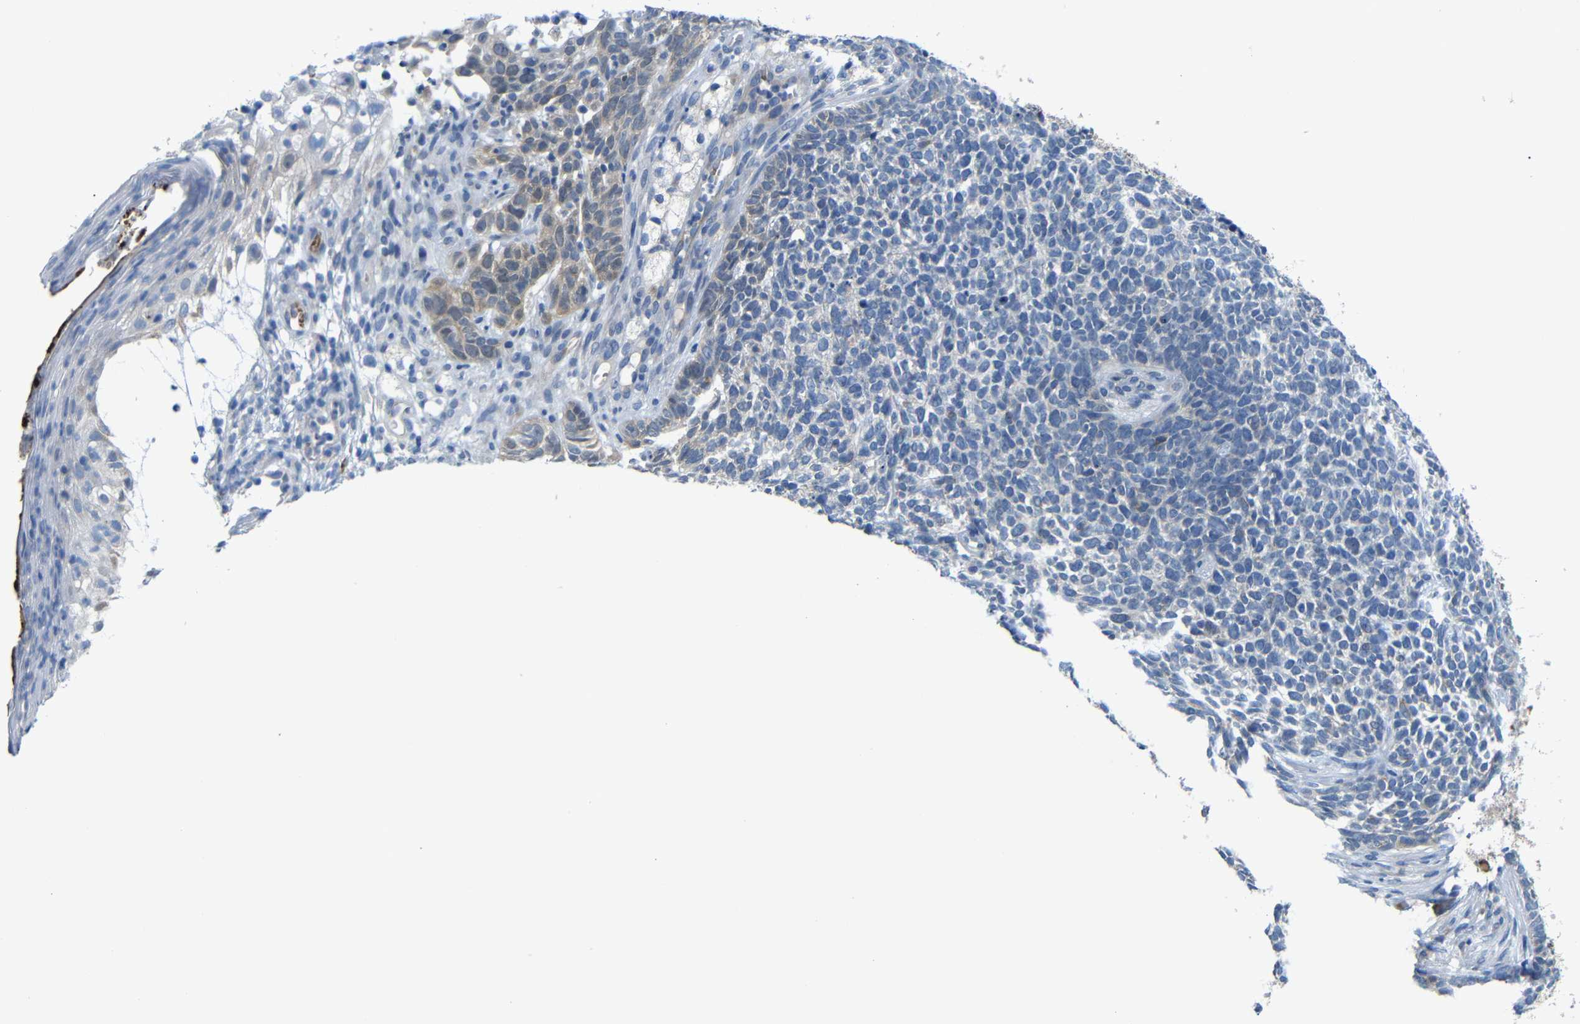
{"staining": {"intensity": "weak", "quantity": ">75%", "location": "cytoplasmic/membranous"}, "tissue": "skin cancer", "cell_type": "Tumor cells", "image_type": "cancer", "snomed": [{"axis": "morphology", "description": "Basal cell carcinoma"}, {"axis": "topography", "description": "Skin"}], "caption": "DAB (3,3'-diaminobenzidine) immunohistochemical staining of basal cell carcinoma (skin) demonstrates weak cytoplasmic/membranous protein staining in approximately >75% of tumor cells.", "gene": "TBC1D32", "patient": {"sex": "female", "age": 84}}